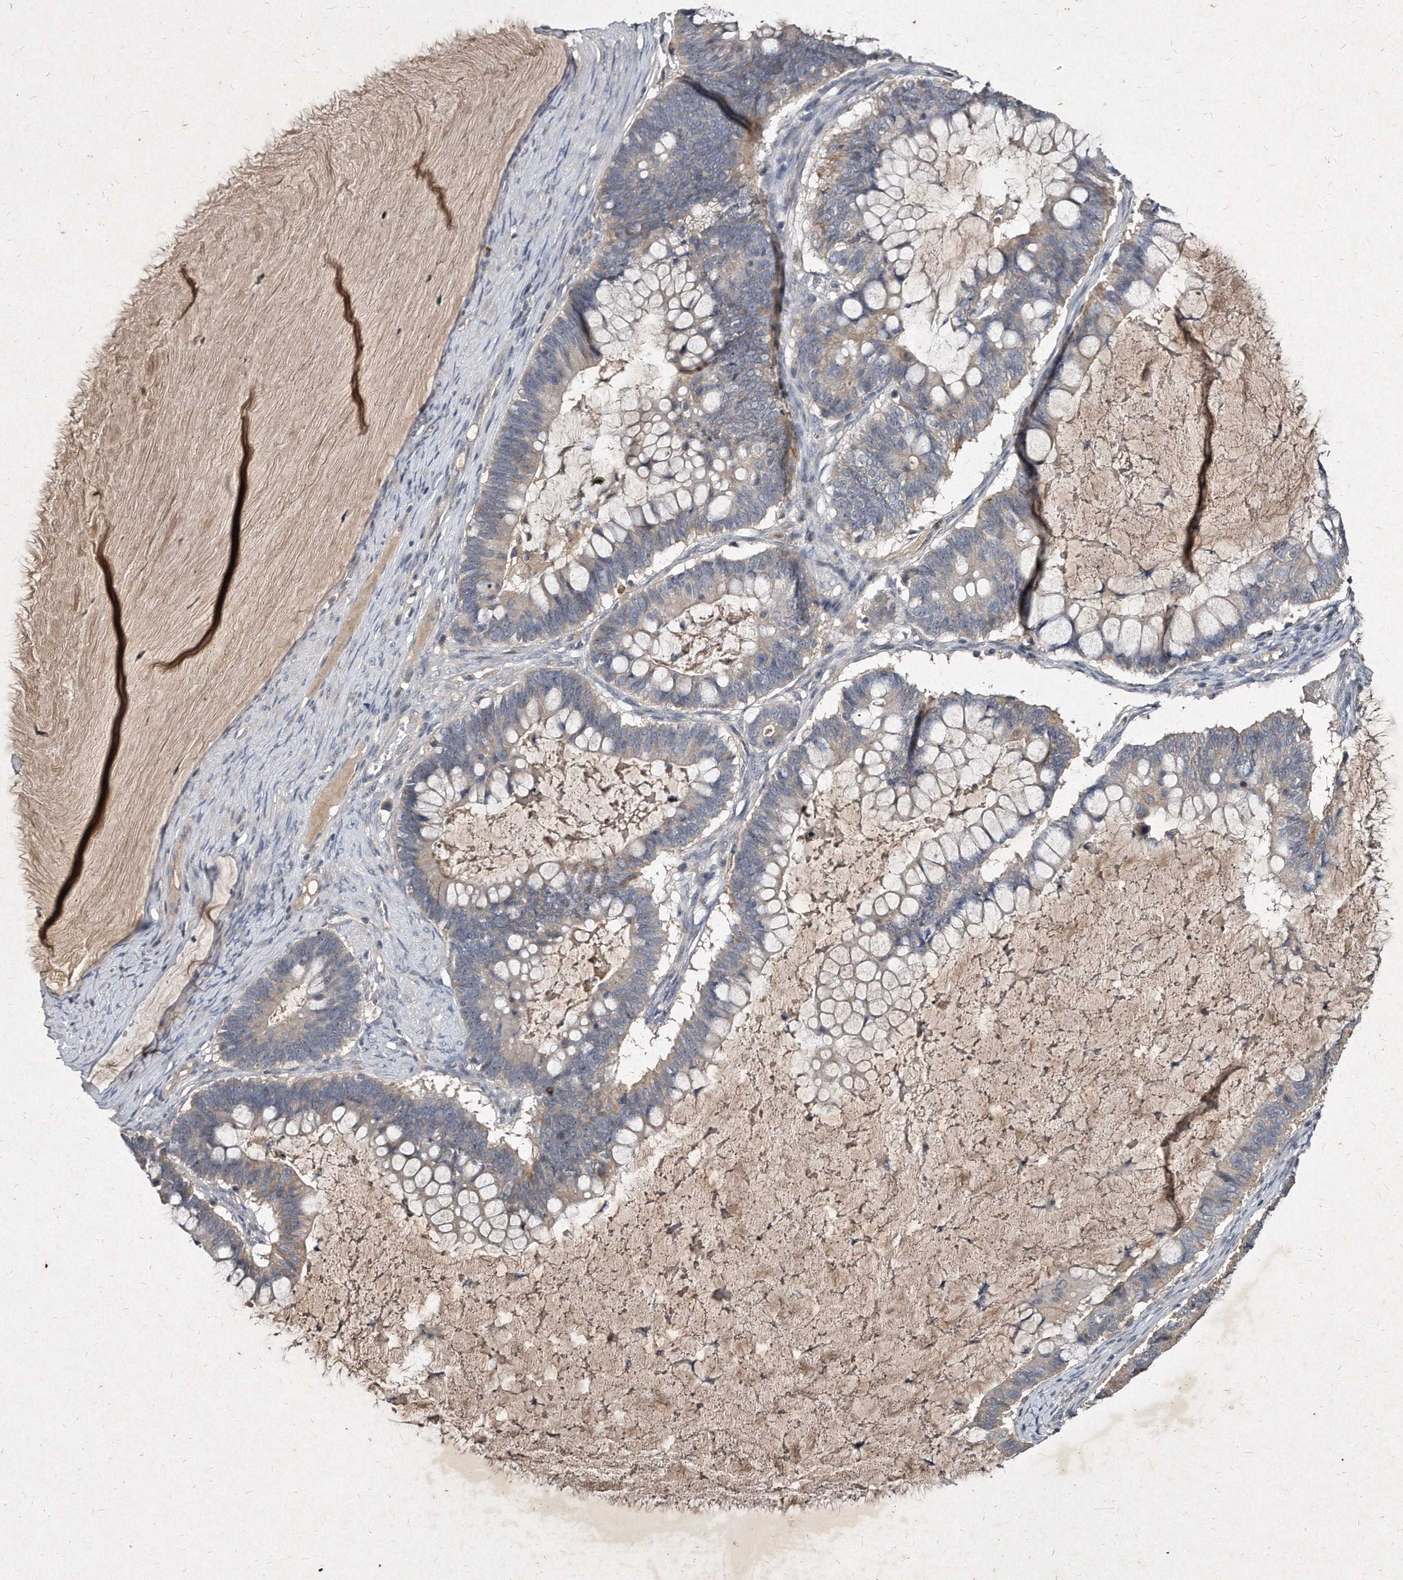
{"staining": {"intensity": "weak", "quantity": "<25%", "location": "cytoplasmic/membranous"}, "tissue": "ovarian cancer", "cell_type": "Tumor cells", "image_type": "cancer", "snomed": [{"axis": "morphology", "description": "Cystadenocarcinoma, mucinous, NOS"}, {"axis": "topography", "description": "Ovary"}], "caption": "Immunohistochemistry (IHC) image of human mucinous cystadenocarcinoma (ovarian) stained for a protein (brown), which exhibits no expression in tumor cells.", "gene": "KLHDC3", "patient": {"sex": "female", "age": 61}}